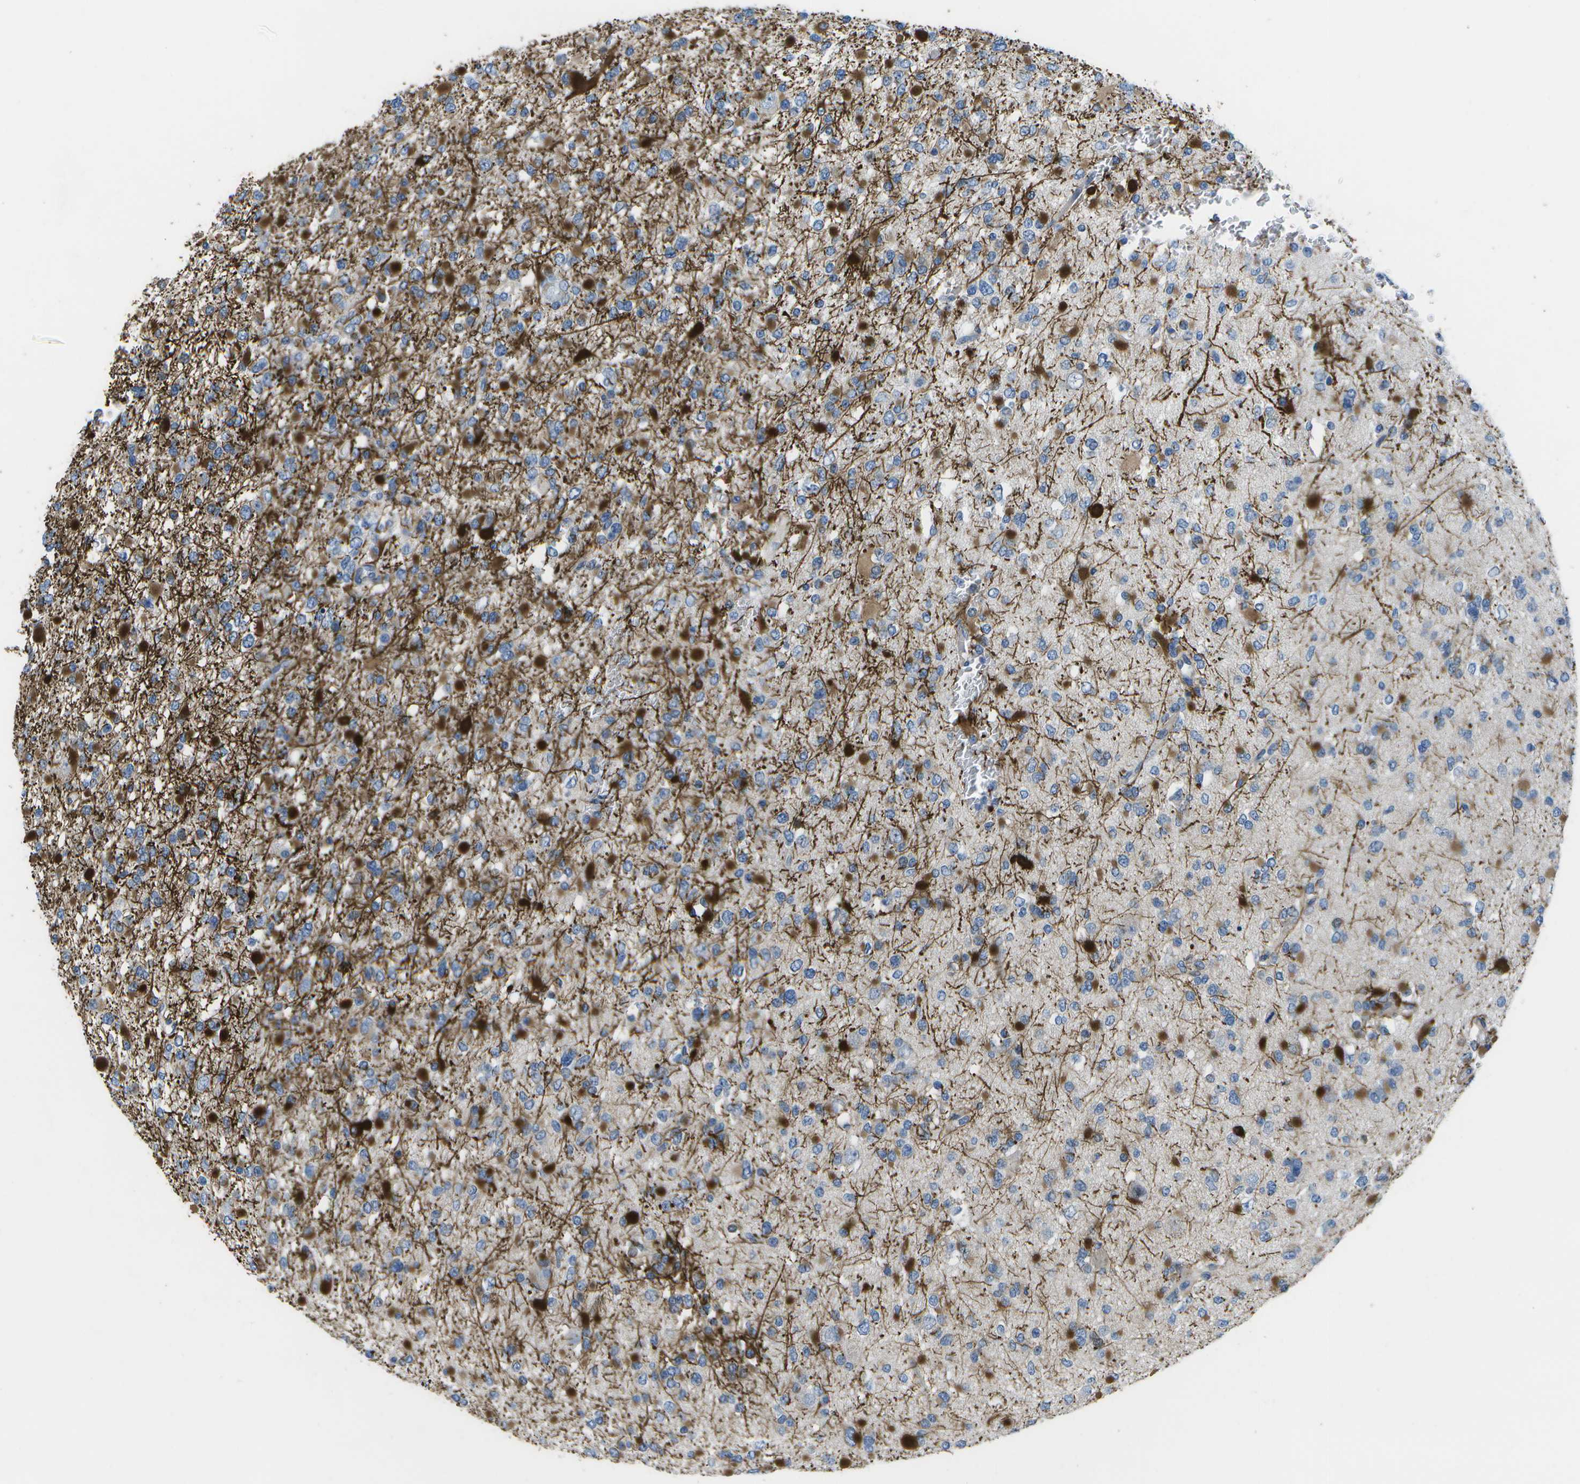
{"staining": {"intensity": "moderate", "quantity": "25%-75%", "location": "cytoplasmic/membranous"}, "tissue": "glioma", "cell_type": "Tumor cells", "image_type": "cancer", "snomed": [{"axis": "morphology", "description": "Glioma, malignant, Low grade"}, {"axis": "topography", "description": "Brain"}], "caption": "Malignant glioma (low-grade) tissue displays moderate cytoplasmic/membranous positivity in about 25%-75% of tumor cells, visualized by immunohistochemistry. Using DAB (3,3'-diaminobenzidine) (brown) and hematoxylin (blue) stains, captured at high magnification using brightfield microscopy.", "gene": "P3H1", "patient": {"sex": "female", "age": 22}}